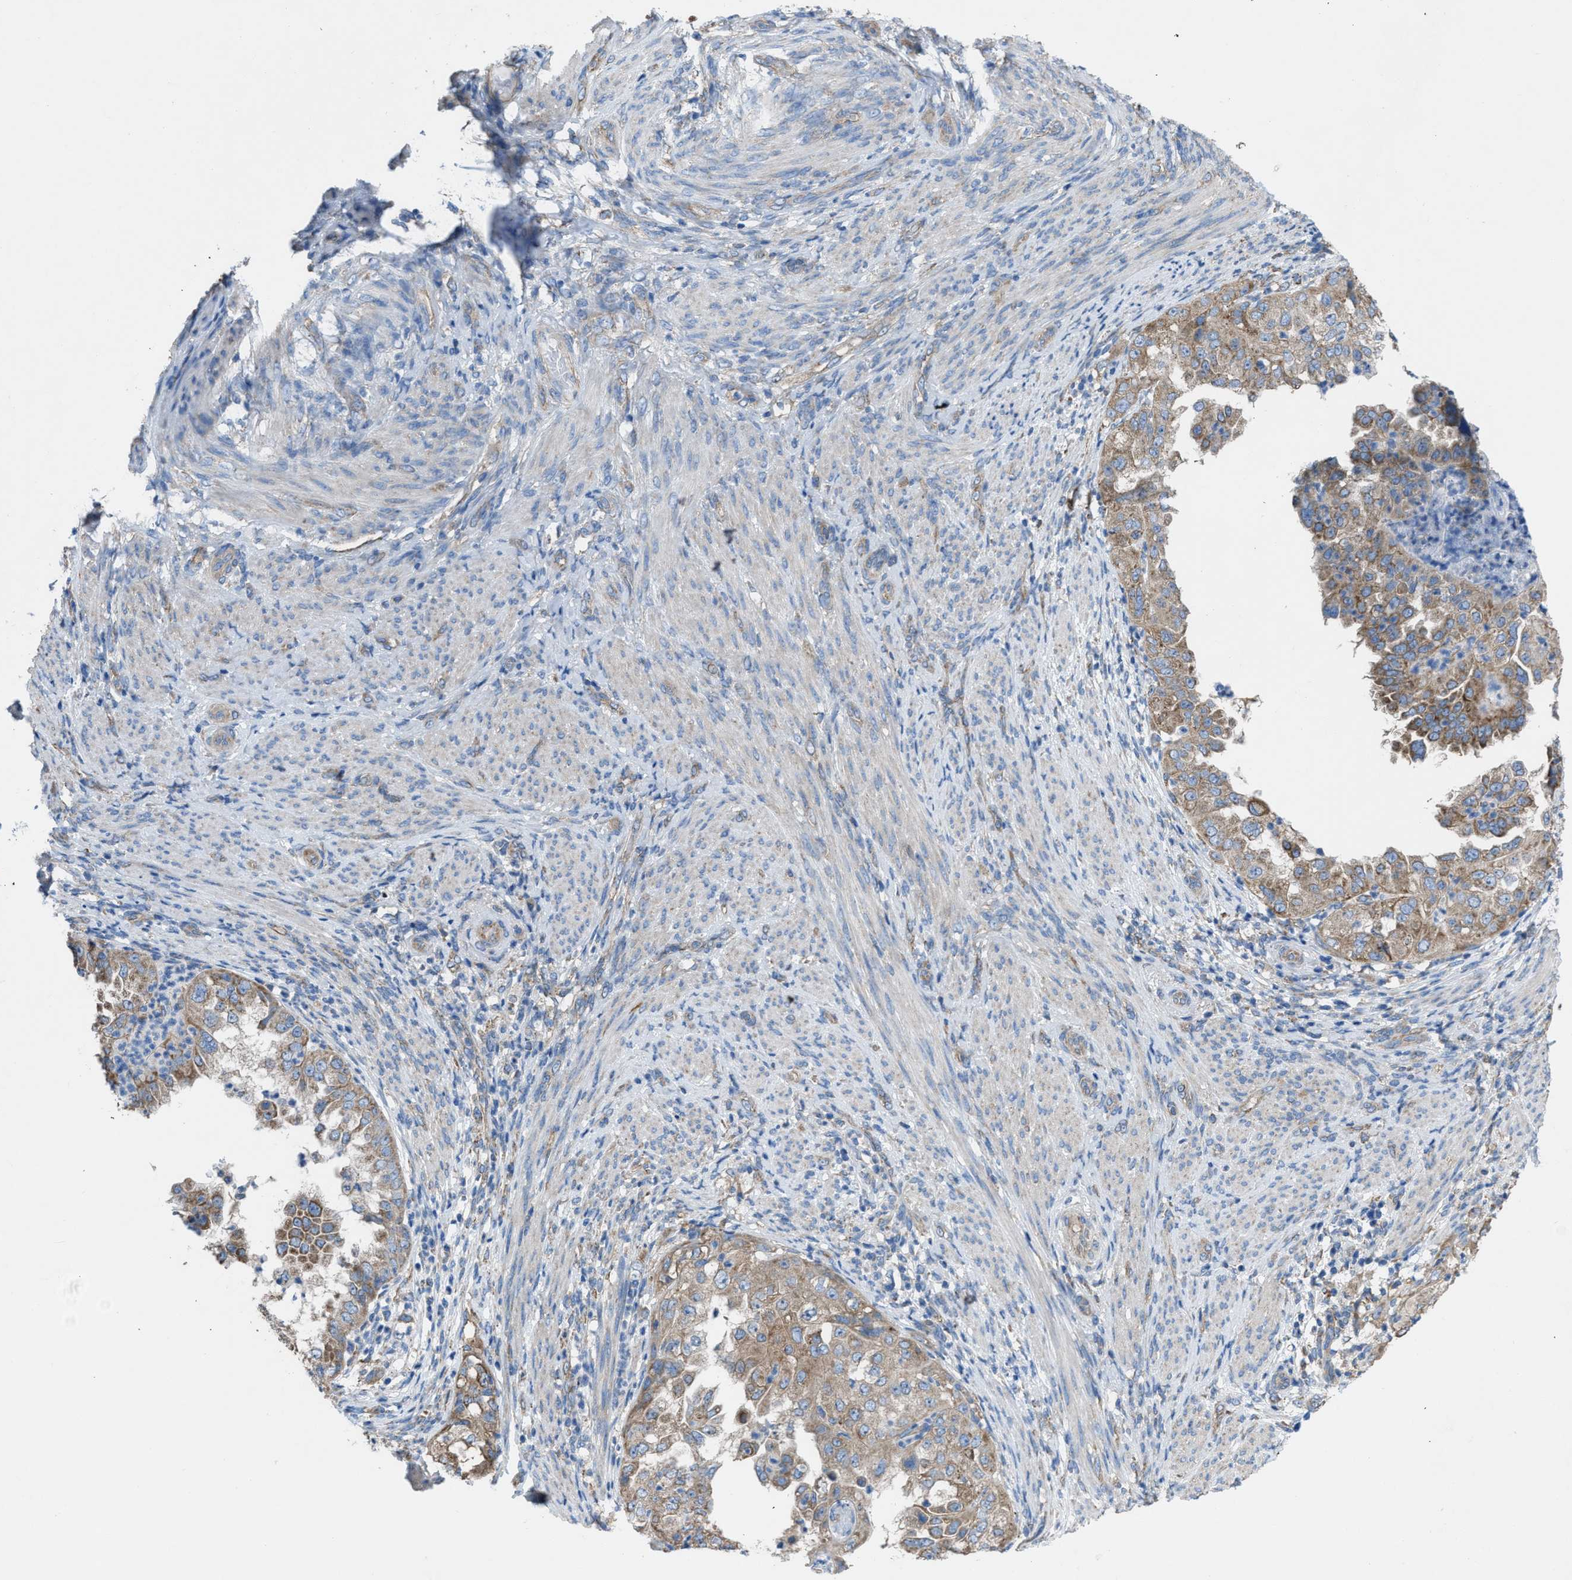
{"staining": {"intensity": "moderate", "quantity": ">75%", "location": "cytoplasmic/membranous"}, "tissue": "endometrial cancer", "cell_type": "Tumor cells", "image_type": "cancer", "snomed": [{"axis": "morphology", "description": "Adenocarcinoma, NOS"}, {"axis": "topography", "description": "Endometrium"}], "caption": "Adenocarcinoma (endometrial) stained for a protein shows moderate cytoplasmic/membranous positivity in tumor cells.", "gene": "DOLPP1", "patient": {"sex": "female", "age": 85}}